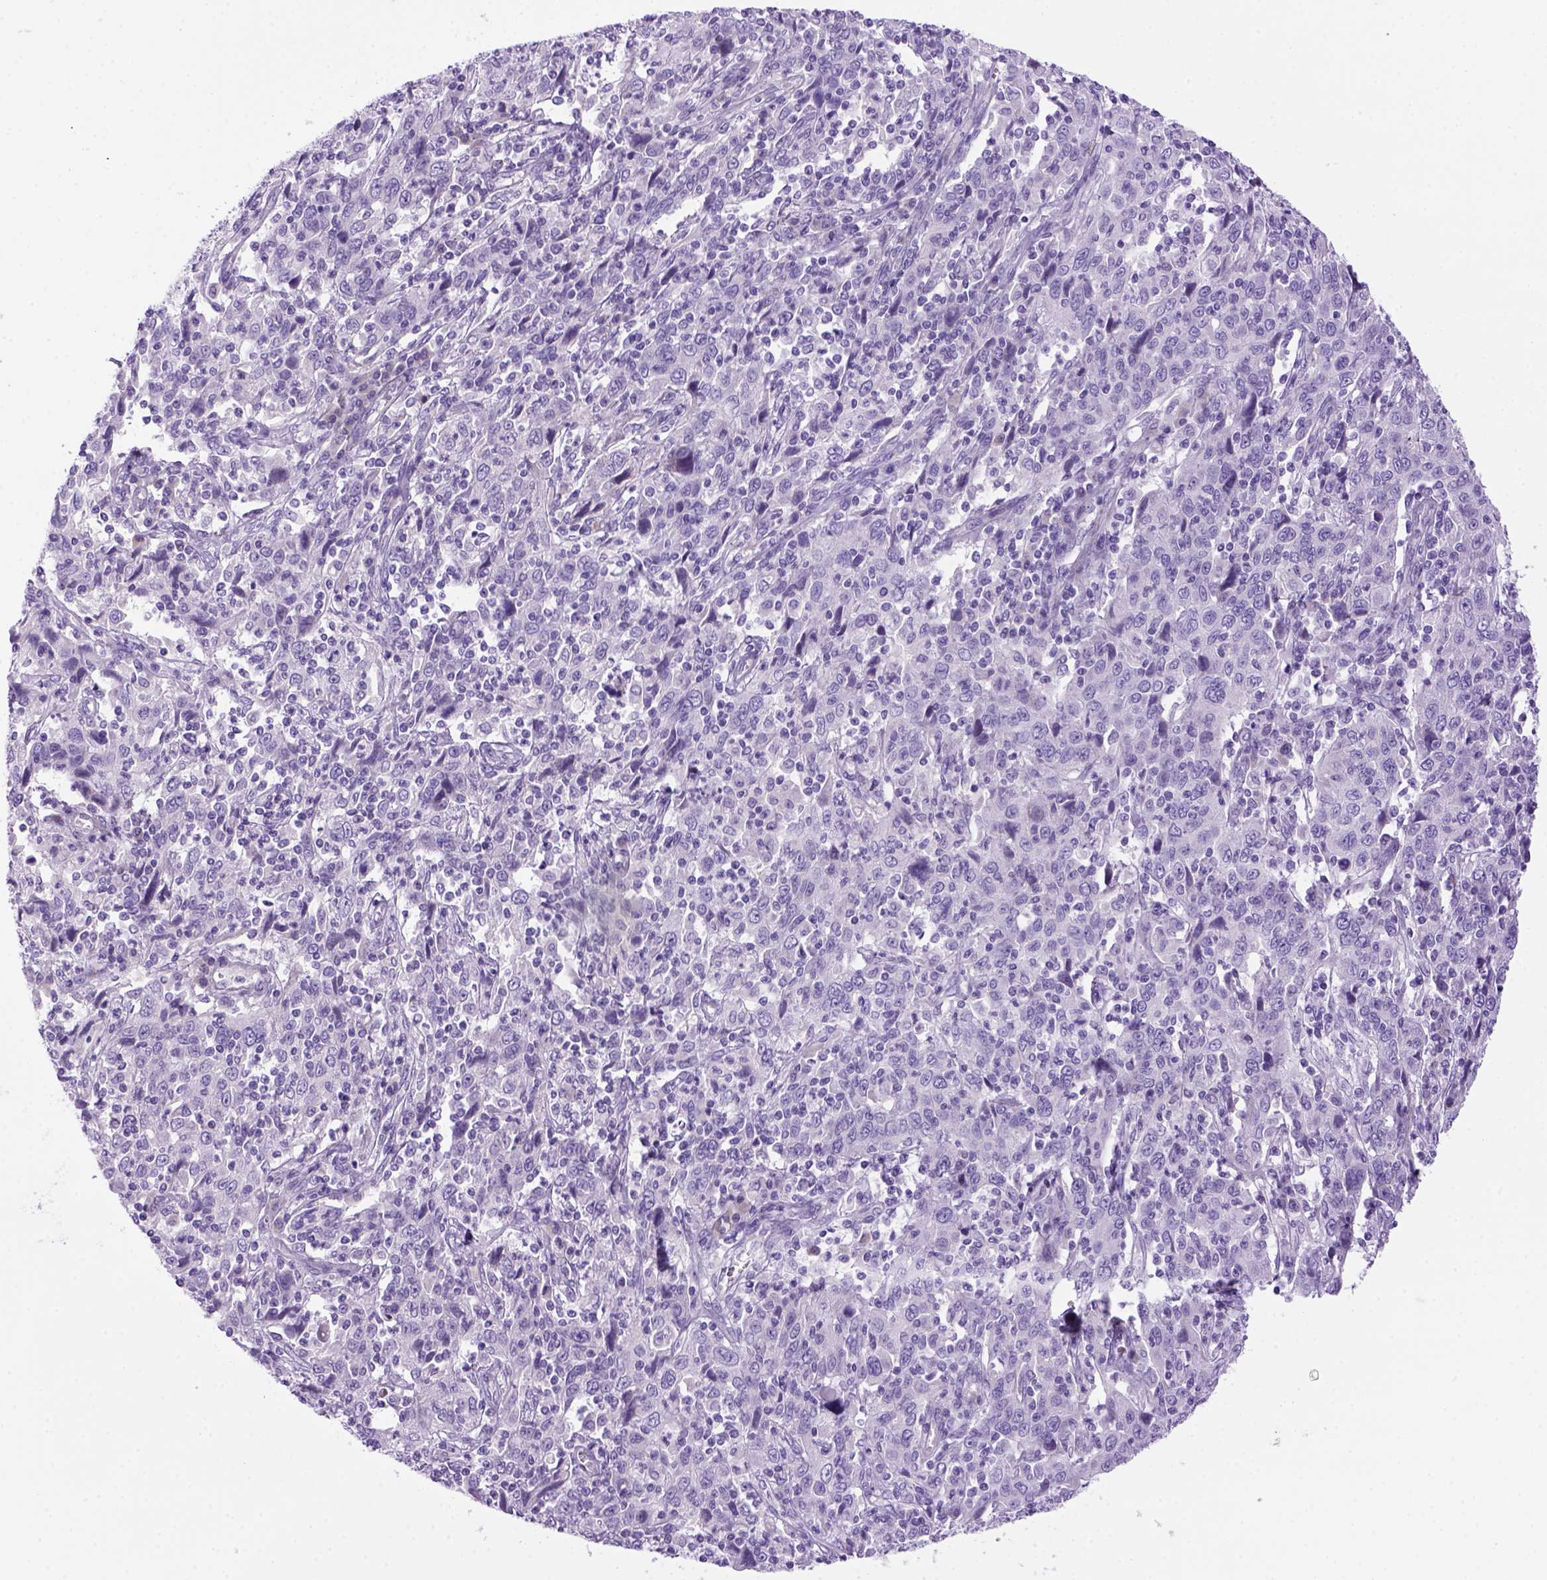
{"staining": {"intensity": "negative", "quantity": "none", "location": "none"}, "tissue": "cervical cancer", "cell_type": "Tumor cells", "image_type": "cancer", "snomed": [{"axis": "morphology", "description": "Squamous cell carcinoma, NOS"}, {"axis": "topography", "description": "Cervix"}], "caption": "This is an immunohistochemistry histopathology image of cervical cancer. There is no positivity in tumor cells.", "gene": "DNAH11", "patient": {"sex": "female", "age": 46}}